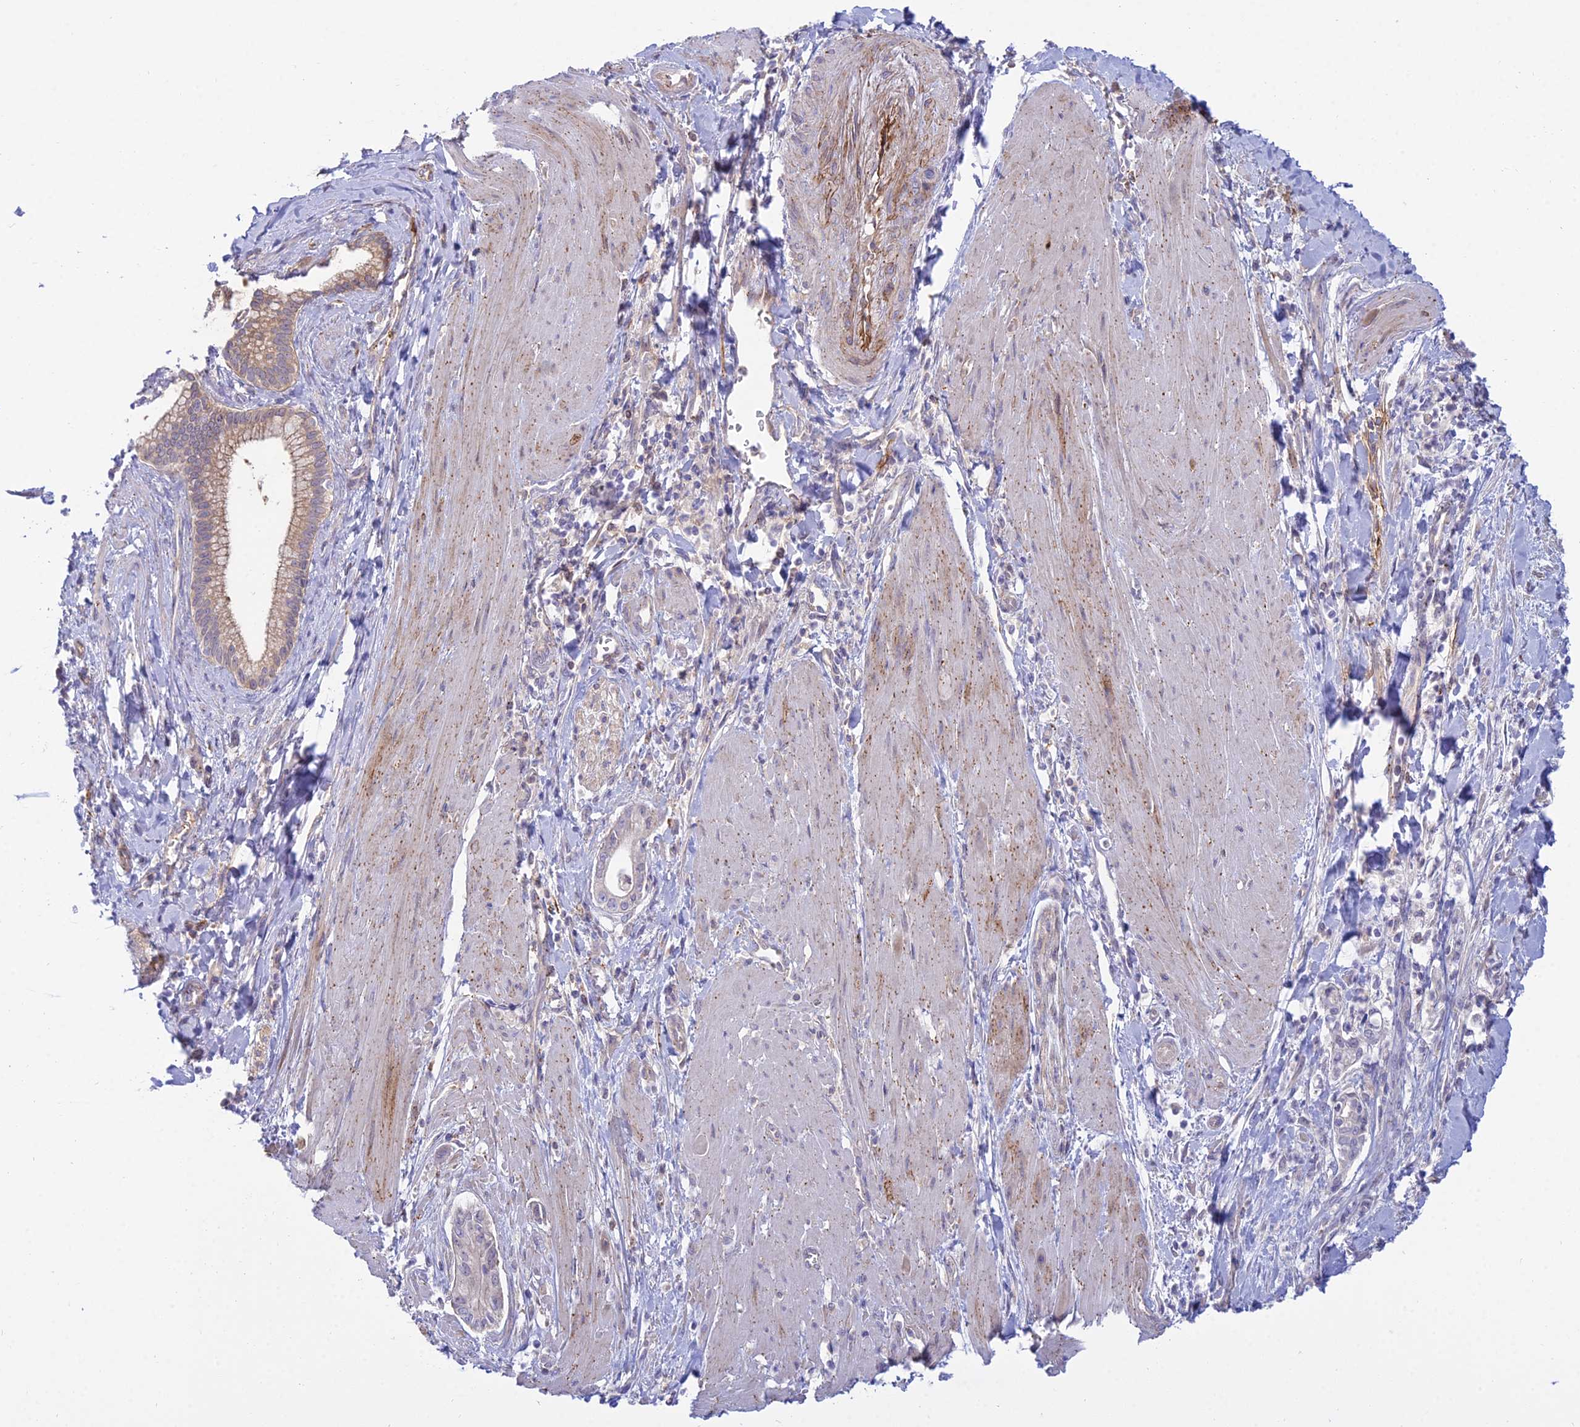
{"staining": {"intensity": "moderate", "quantity": "<25%", "location": "cytoplasmic/membranous"}, "tissue": "pancreatic cancer", "cell_type": "Tumor cells", "image_type": "cancer", "snomed": [{"axis": "morphology", "description": "Adenocarcinoma, NOS"}, {"axis": "topography", "description": "Pancreas"}], "caption": "Tumor cells display moderate cytoplasmic/membranous expression in approximately <25% of cells in pancreatic cancer.", "gene": "DUS2", "patient": {"sex": "male", "age": 78}}